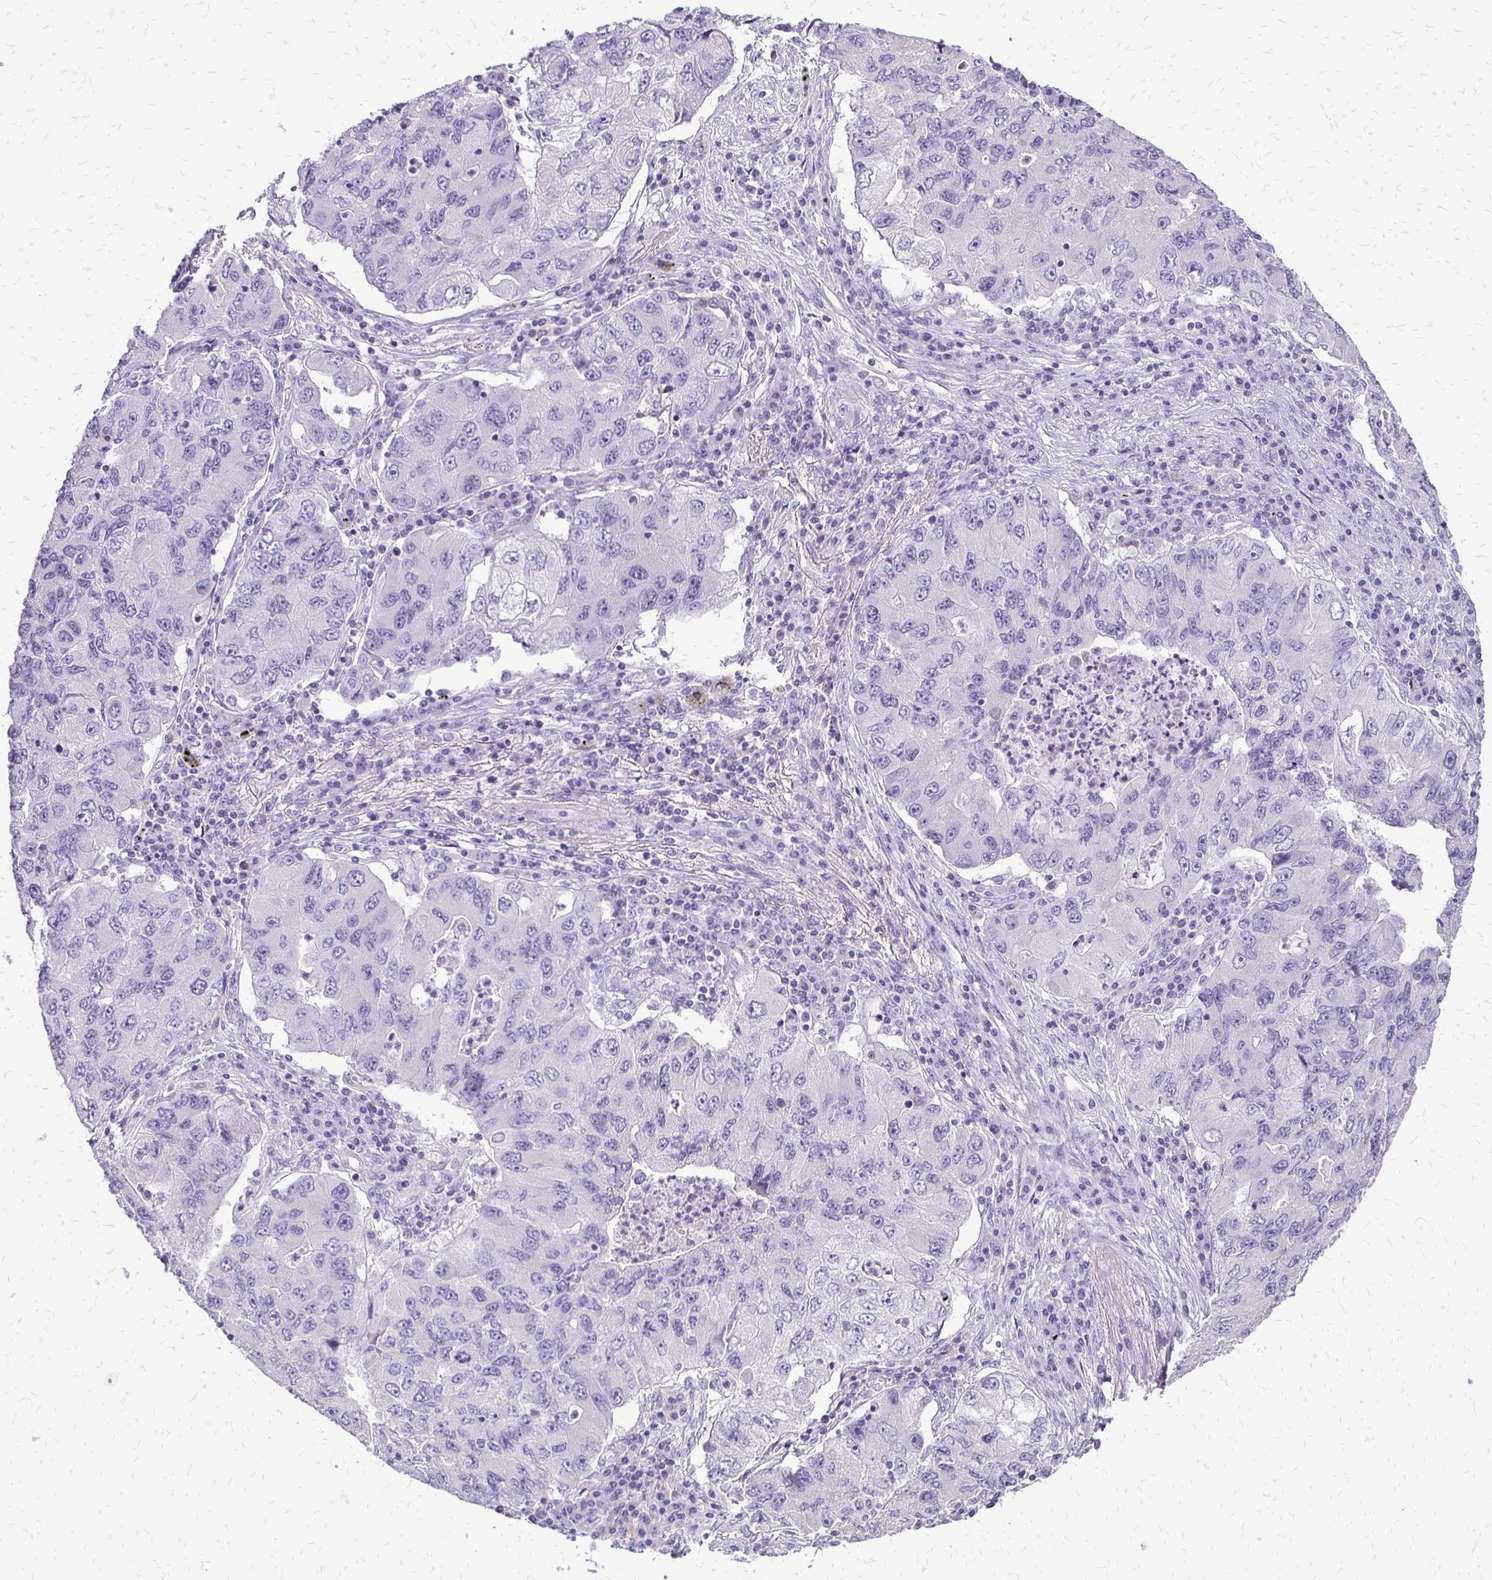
{"staining": {"intensity": "negative", "quantity": "none", "location": "none"}, "tissue": "lung cancer", "cell_type": "Tumor cells", "image_type": "cancer", "snomed": [{"axis": "morphology", "description": "Adenocarcinoma, NOS"}, {"axis": "morphology", "description": "Adenocarcinoma, metastatic, NOS"}, {"axis": "topography", "description": "Lymph node"}, {"axis": "topography", "description": "Lung"}], "caption": "An image of lung cancer stained for a protein reveals no brown staining in tumor cells.", "gene": "ALPG", "patient": {"sex": "female", "age": 54}}